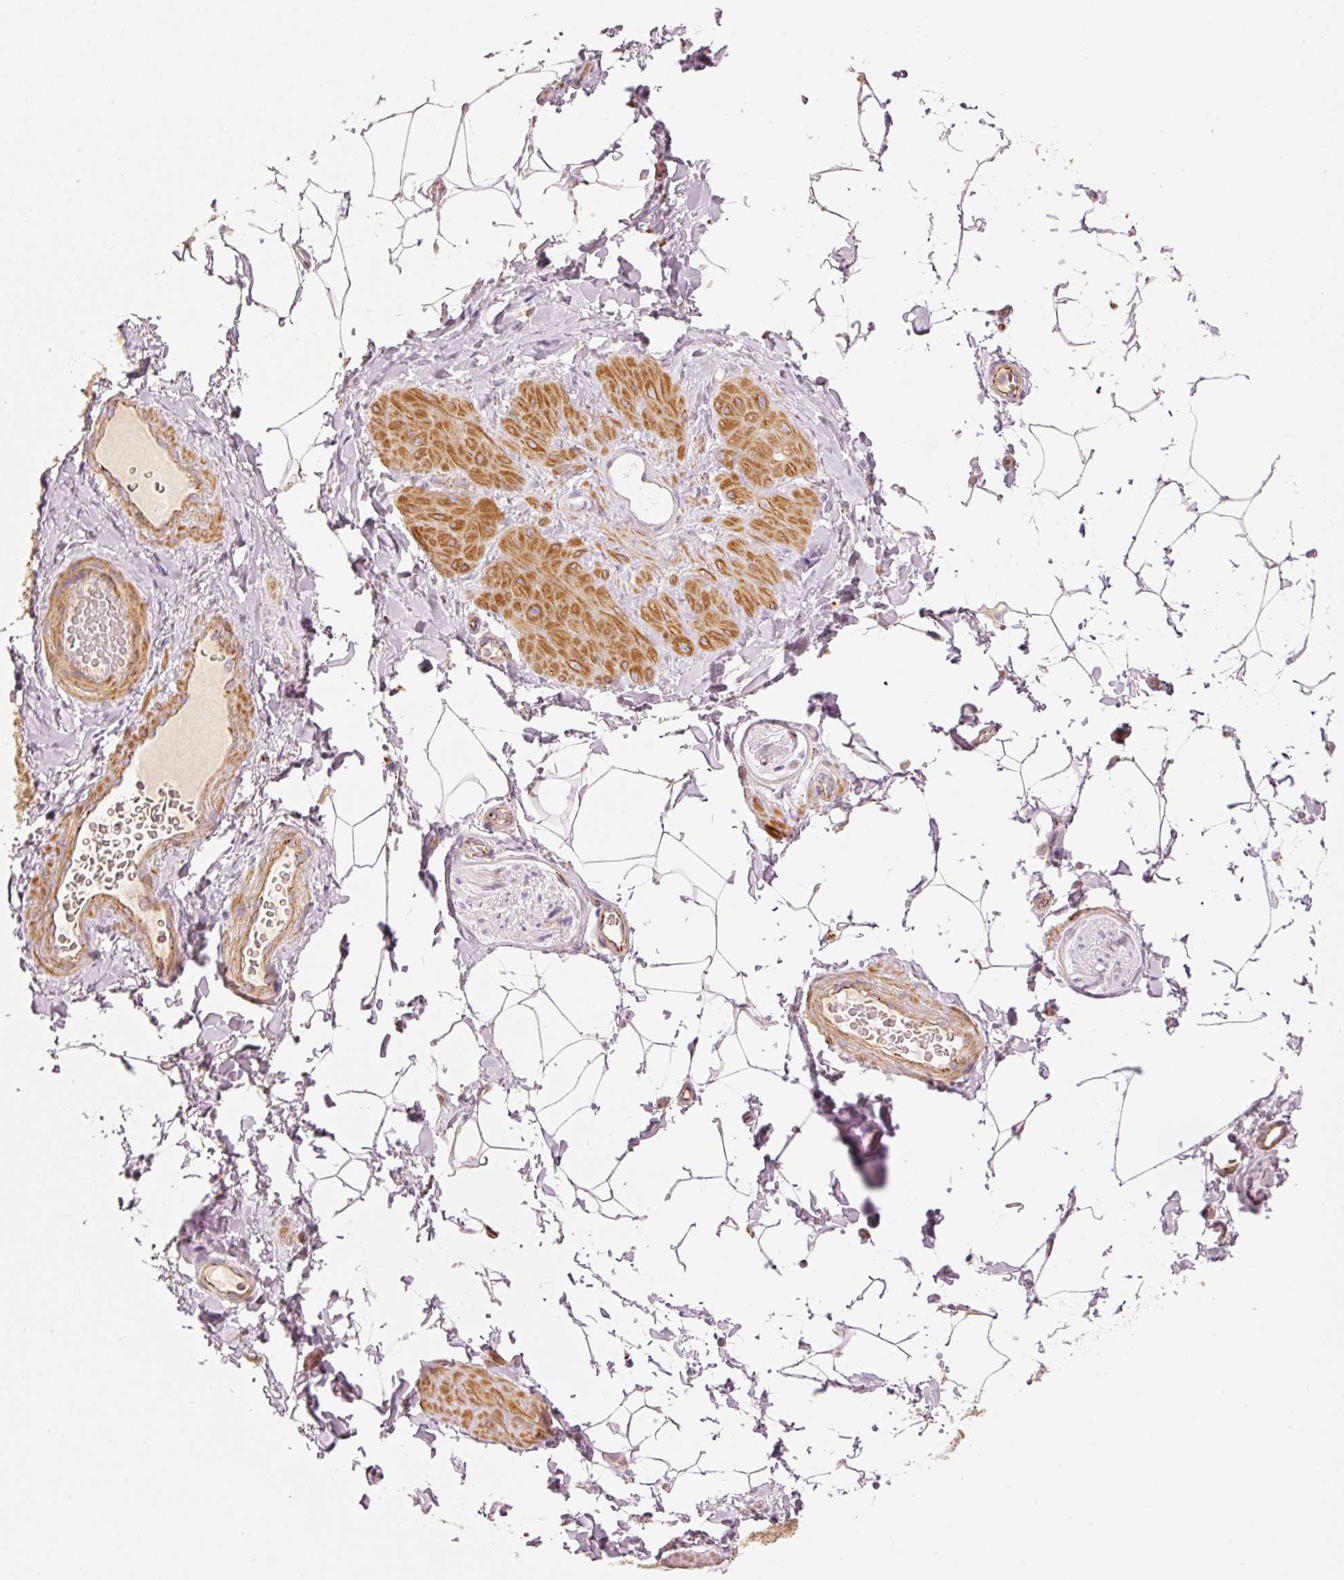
{"staining": {"intensity": "moderate", "quantity": "<25%", "location": "cytoplasmic/membranous"}, "tissue": "adipose tissue", "cell_type": "Adipocytes", "image_type": "normal", "snomed": [{"axis": "morphology", "description": "Normal tissue, NOS"}, {"axis": "topography", "description": "Vascular tissue"}, {"axis": "topography", "description": "Peripheral nerve tissue"}], "caption": "Adipose tissue stained for a protein shows moderate cytoplasmic/membranous positivity in adipocytes. (DAB IHC with brightfield microscopy, high magnification).", "gene": "C17orf98", "patient": {"sex": "male", "age": 41}}